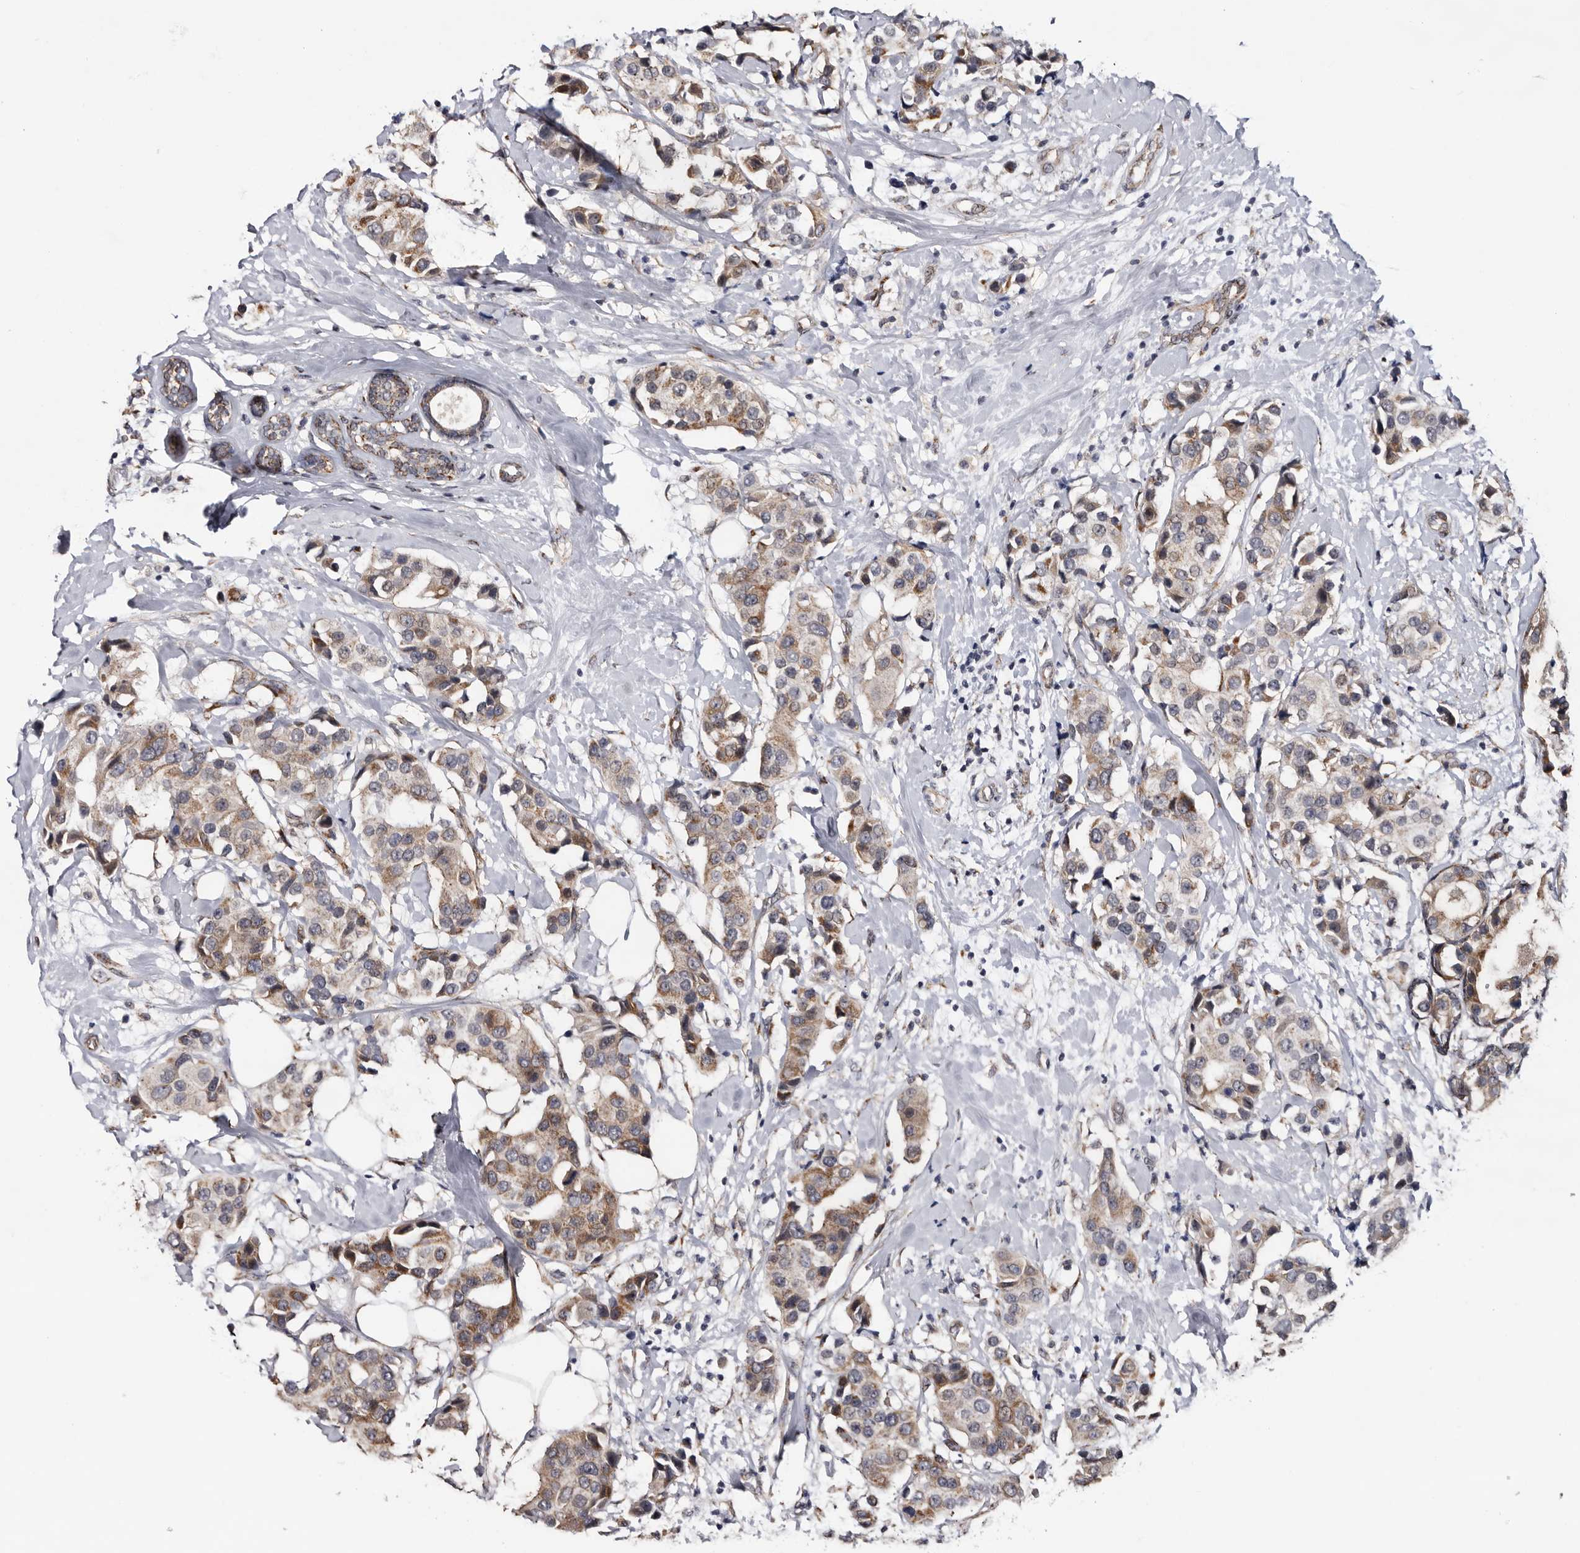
{"staining": {"intensity": "moderate", "quantity": "<25%", "location": "cytoplasmic/membranous"}, "tissue": "breast cancer", "cell_type": "Tumor cells", "image_type": "cancer", "snomed": [{"axis": "morphology", "description": "Normal tissue, NOS"}, {"axis": "morphology", "description": "Duct carcinoma"}, {"axis": "topography", "description": "Breast"}], "caption": "Immunohistochemical staining of breast cancer (invasive ductal carcinoma) exhibits low levels of moderate cytoplasmic/membranous protein staining in about <25% of tumor cells.", "gene": "ARMCX2", "patient": {"sex": "female", "age": 39}}